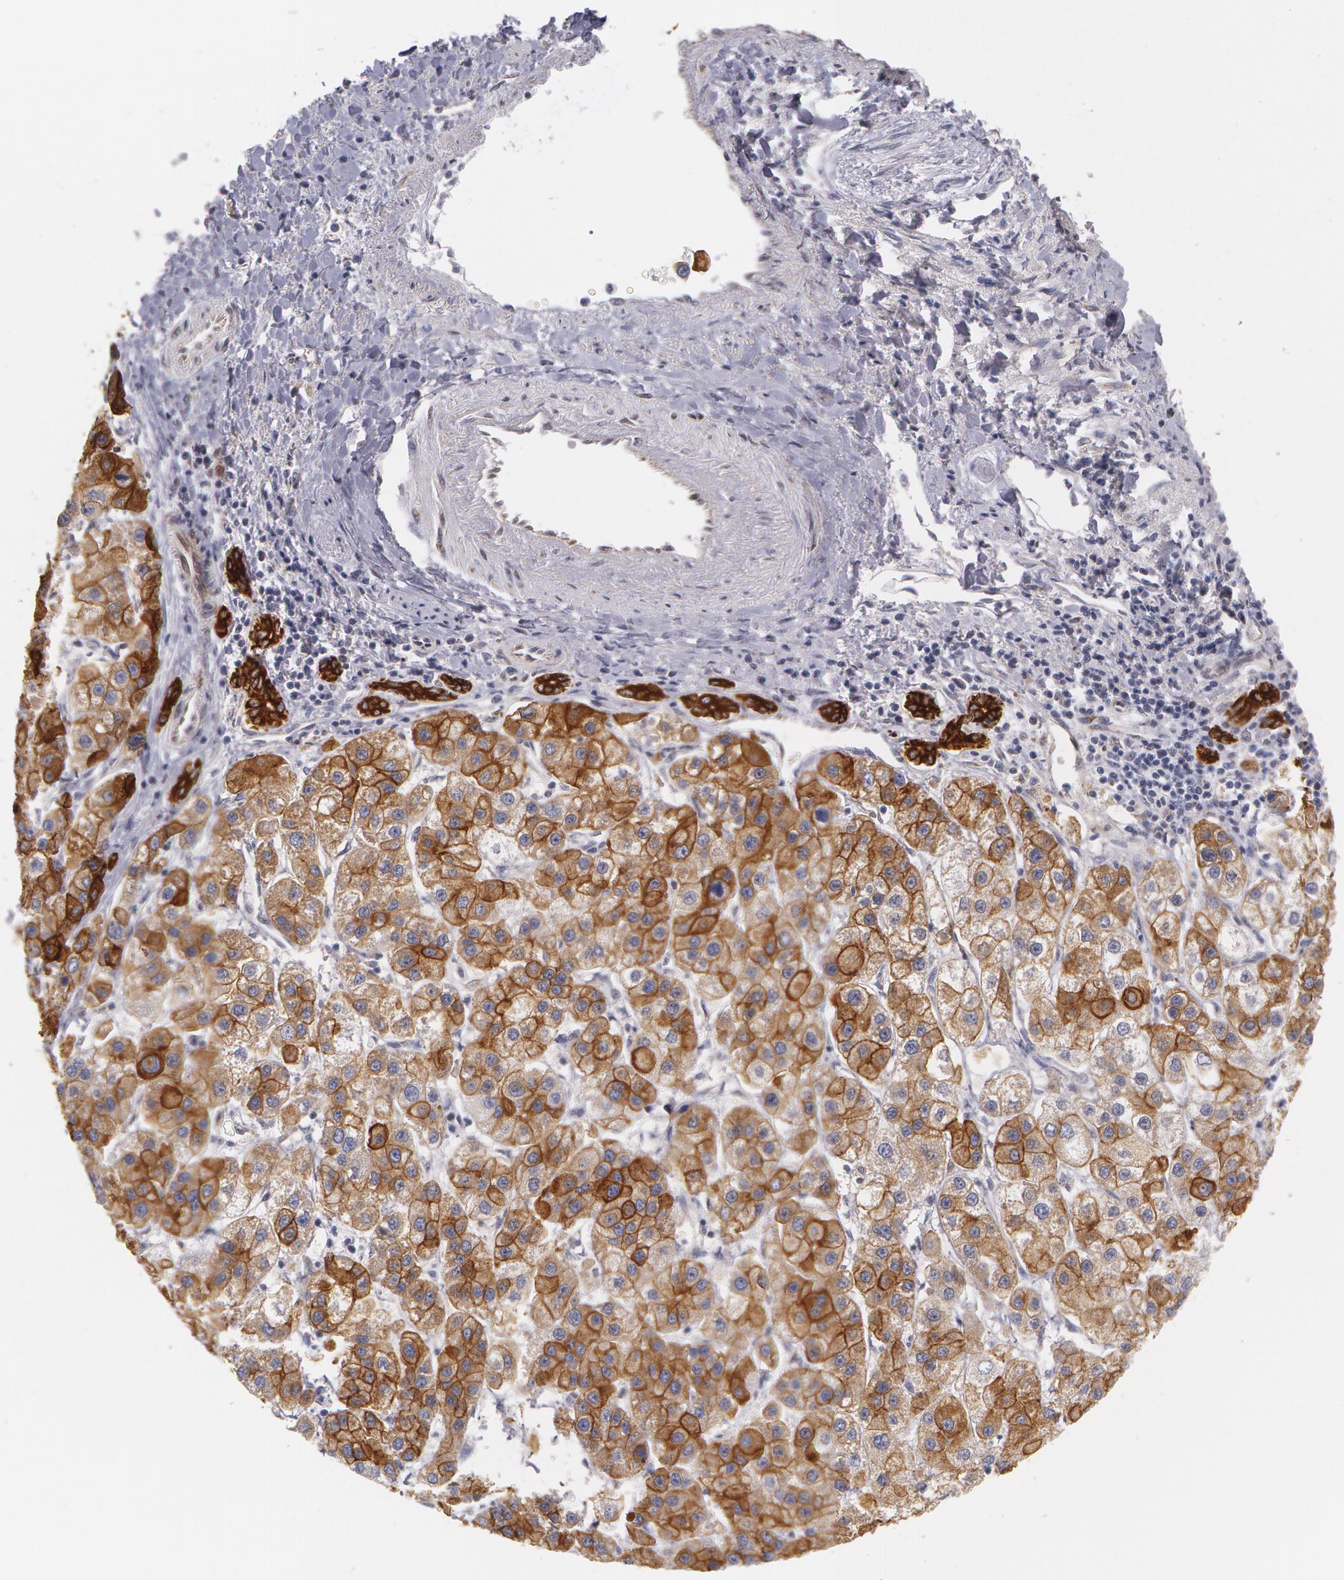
{"staining": {"intensity": "strong", "quantity": ">75%", "location": "cytoplasmic/membranous"}, "tissue": "liver cancer", "cell_type": "Tumor cells", "image_type": "cancer", "snomed": [{"axis": "morphology", "description": "Carcinoma, Hepatocellular, NOS"}, {"axis": "topography", "description": "Liver"}], "caption": "Liver cancer (hepatocellular carcinoma) stained for a protein demonstrates strong cytoplasmic/membranous positivity in tumor cells.", "gene": "KRT18", "patient": {"sex": "female", "age": 85}}